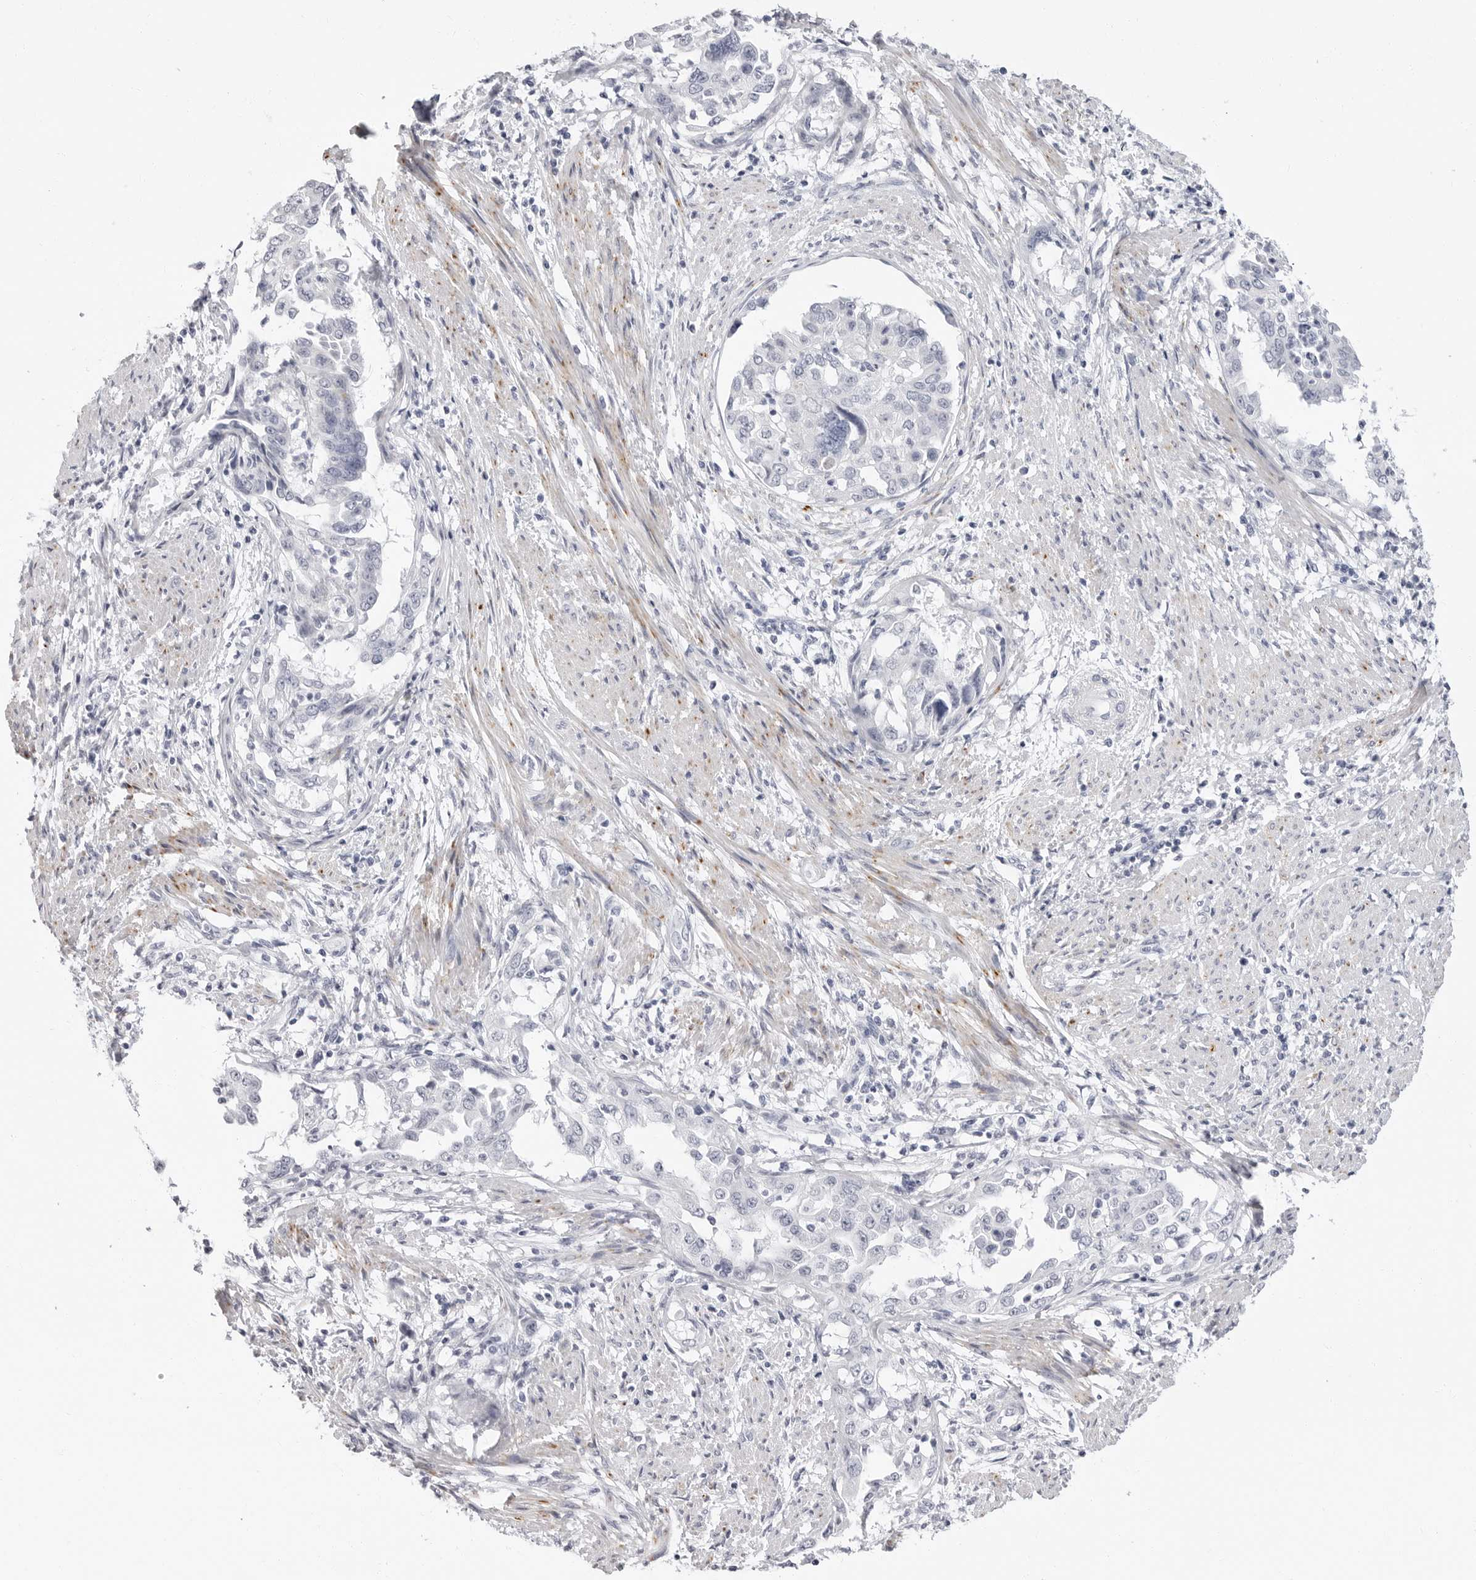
{"staining": {"intensity": "negative", "quantity": "none", "location": "none"}, "tissue": "endometrial cancer", "cell_type": "Tumor cells", "image_type": "cancer", "snomed": [{"axis": "morphology", "description": "Adenocarcinoma, NOS"}, {"axis": "topography", "description": "Endometrium"}], "caption": "Adenocarcinoma (endometrial) was stained to show a protein in brown. There is no significant expression in tumor cells.", "gene": "ERICH3", "patient": {"sex": "female", "age": 85}}